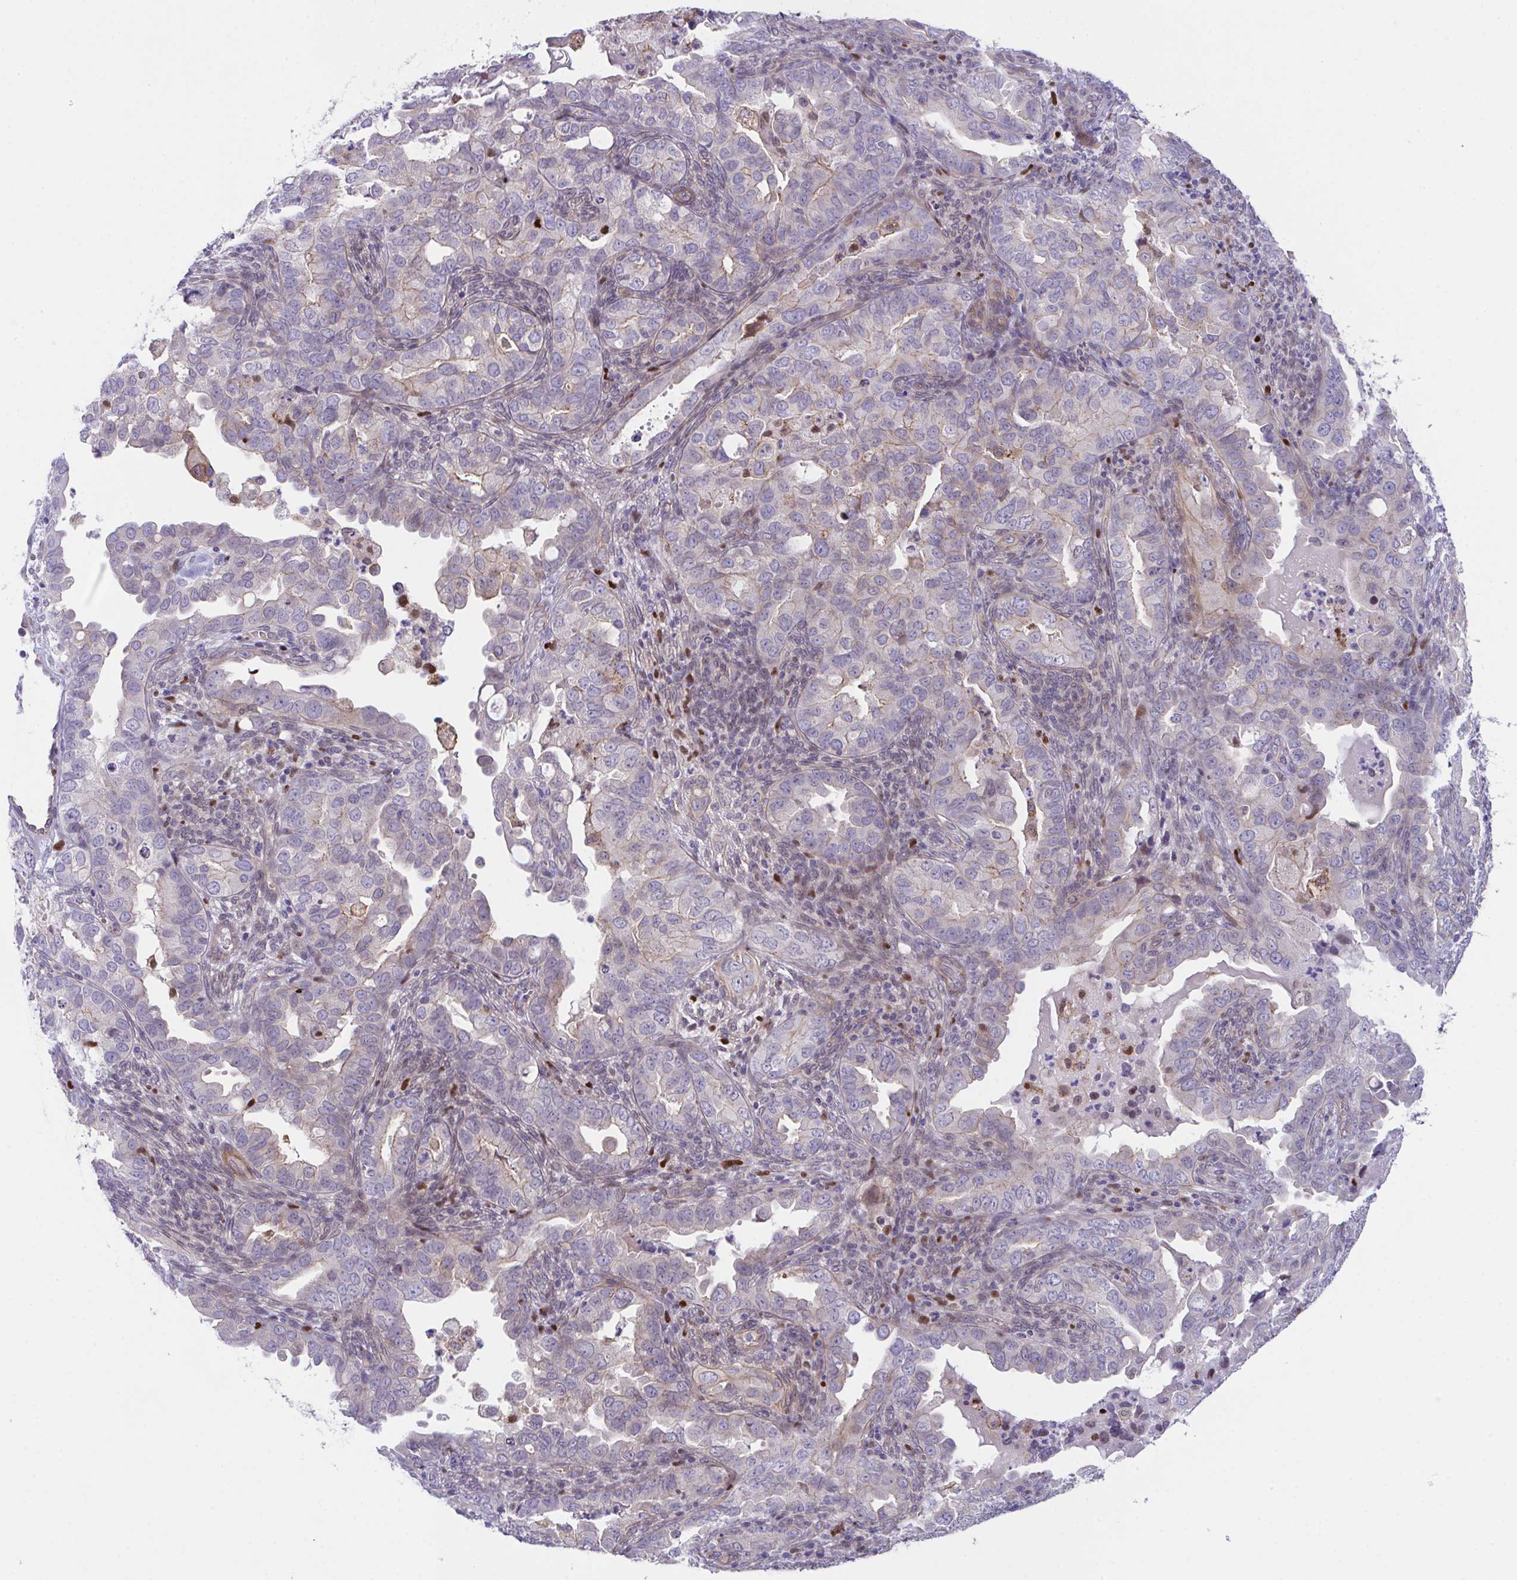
{"staining": {"intensity": "negative", "quantity": "none", "location": "none"}, "tissue": "endometrial cancer", "cell_type": "Tumor cells", "image_type": "cancer", "snomed": [{"axis": "morphology", "description": "Adenocarcinoma, NOS"}, {"axis": "topography", "description": "Endometrium"}], "caption": "An immunohistochemistry histopathology image of adenocarcinoma (endometrial) is shown. There is no staining in tumor cells of adenocarcinoma (endometrial).", "gene": "ZBED3", "patient": {"sex": "female", "age": 57}}